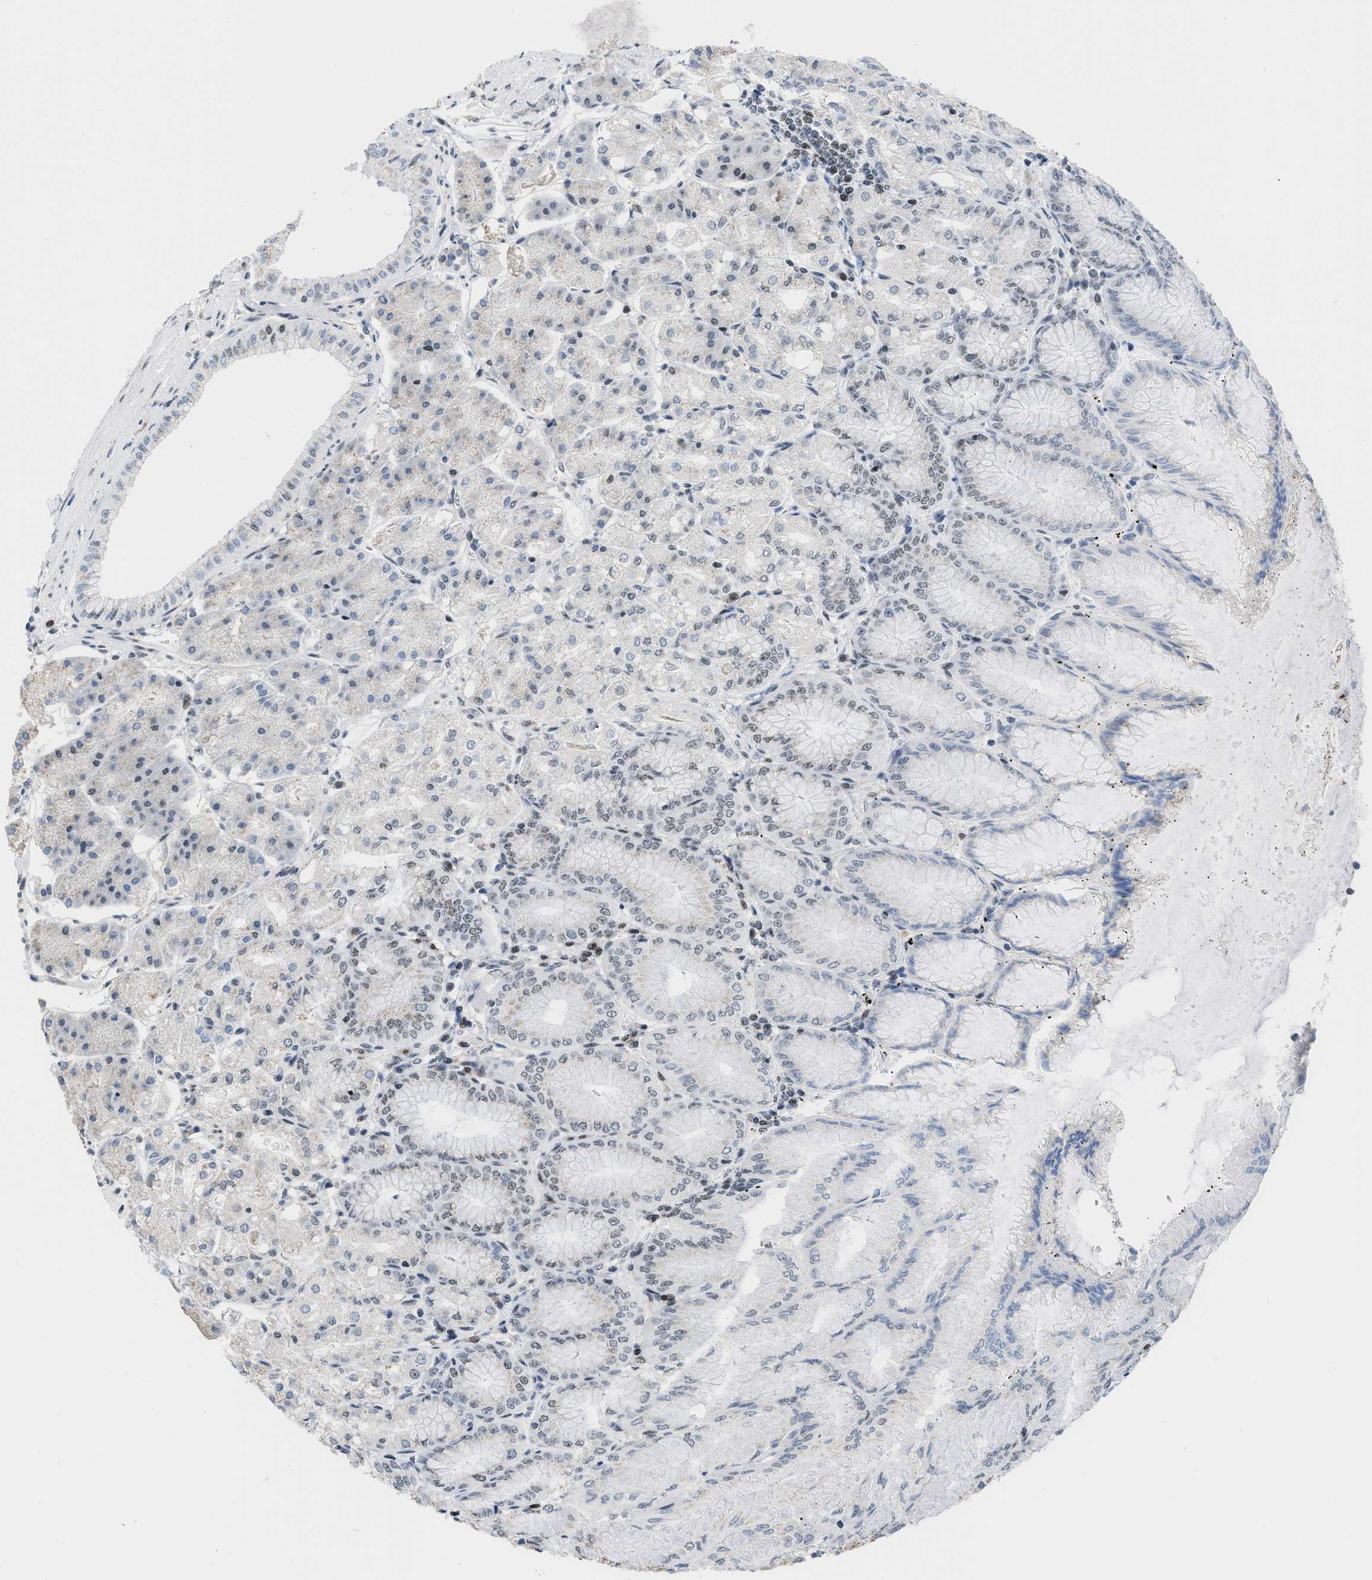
{"staining": {"intensity": "moderate", "quantity": "25%-75%", "location": "nuclear"}, "tissue": "stomach", "cell_type": "Glandular cells", "image_type": "normal", "snomed": [{"axis": "morphology", "description": "Normal tissue, NOS"}, {"axis": "topography", "description": "Stomach, lower"}], "caption": "Immunohistochemistry (DAB (3,3'-diaminobenzidine)) staining of normal human stomach exhibits moderate nuclear protein staining in about 25%-75% of glandular cells. Ihc stains the protein in brown and the nuclei are stained blue.", "gene": "TERF2IP", "patient": {"sex": "male", "age": 71}}